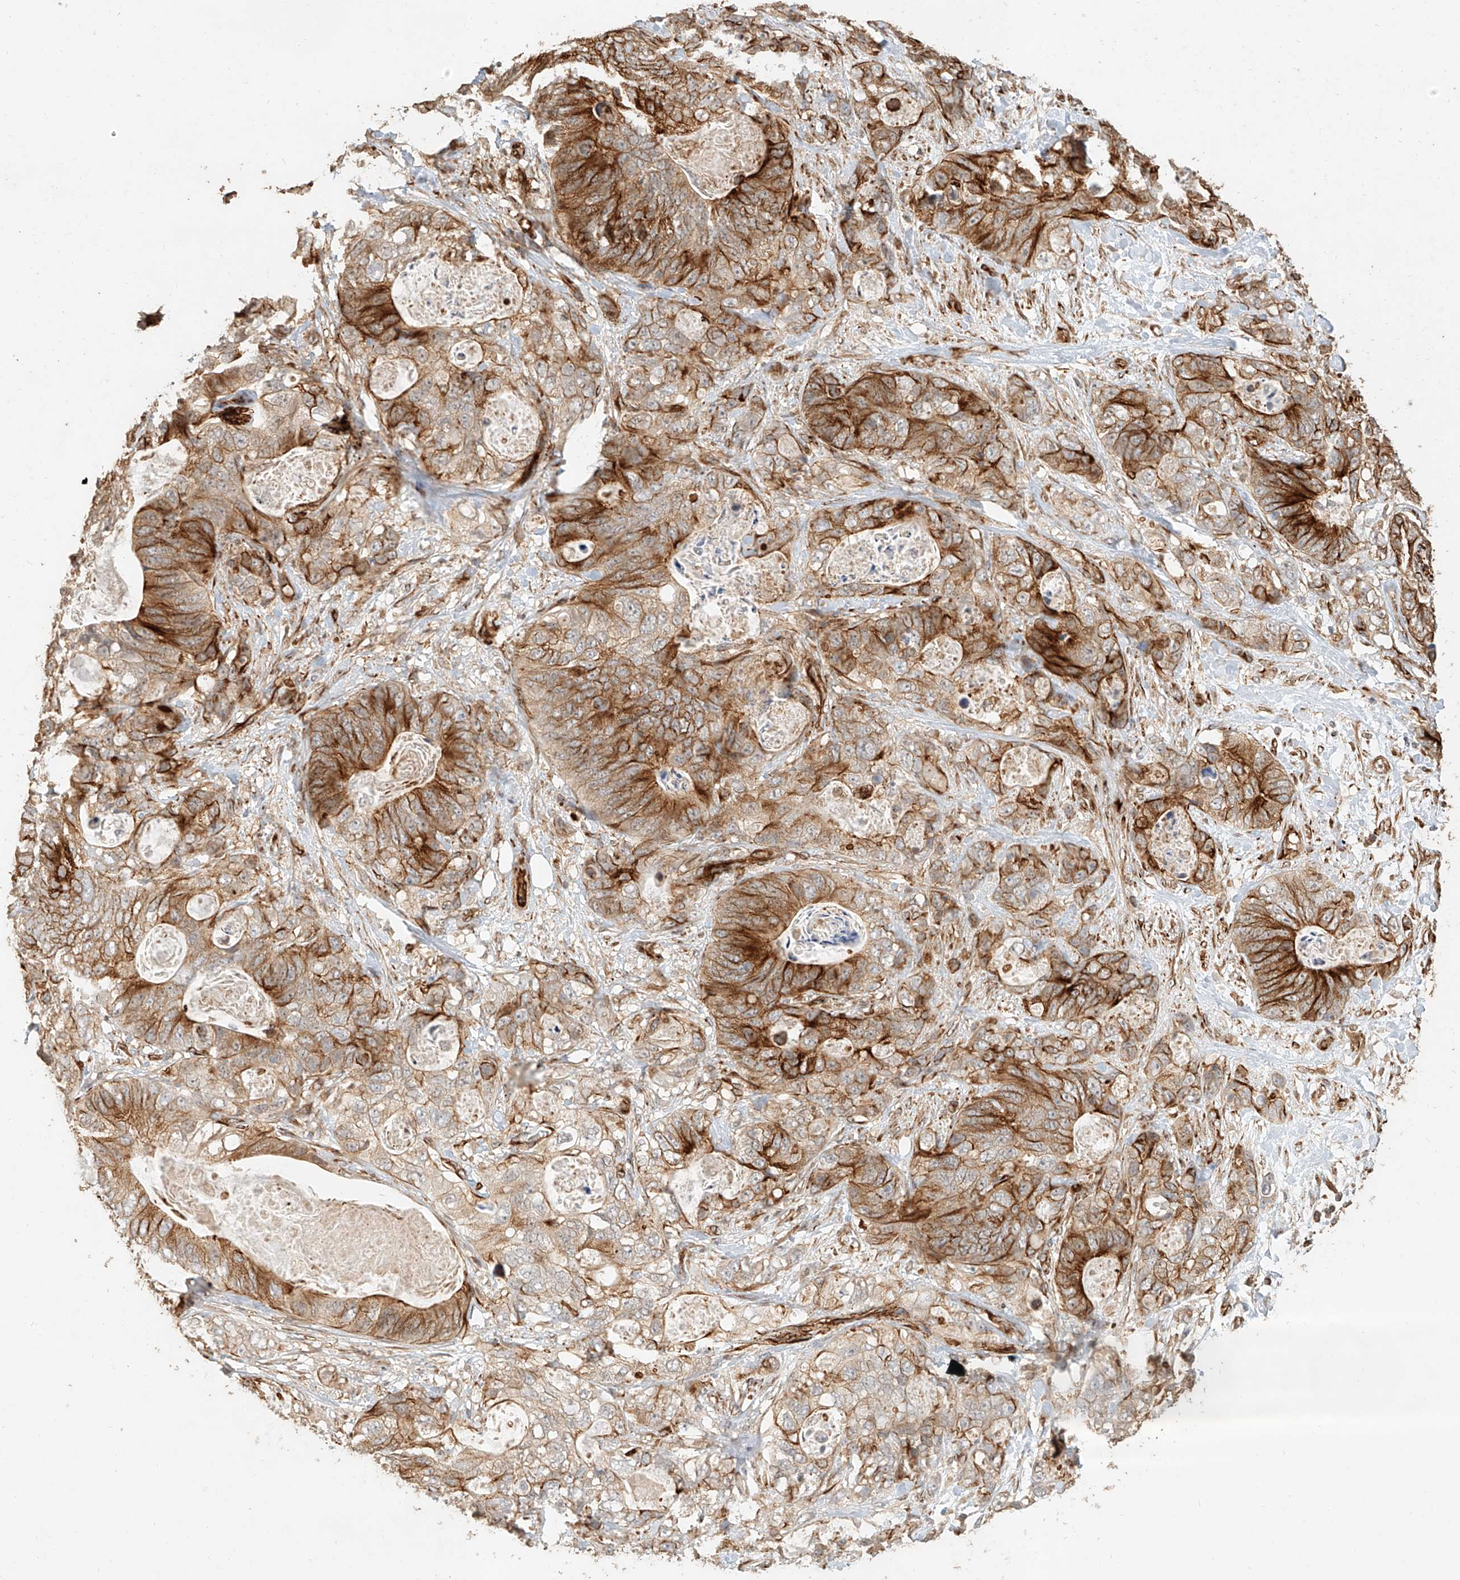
{"staining": {"intensity": "strong", "quantity": ">75%", "location": "cytoplasmic/membranous"}, "tissue": "stomach cancer", "cell_type": "Tumor cells", "image_type": "cancer", "snomed": [{"axis": "morphology", "description": "Normal tissue, NOS"}, {"axis": "morphology", "description": "Adenocarcinoma, NOS"}, {"axis": "topography", "description": "Stomach"}], "caption": "Stomach cancer (adenocarcinoma) stained with a protein marker displays strong staining in tumor cells.", "gene": "NAP1L1", "patient": {"sex": "female", "age": 89}}